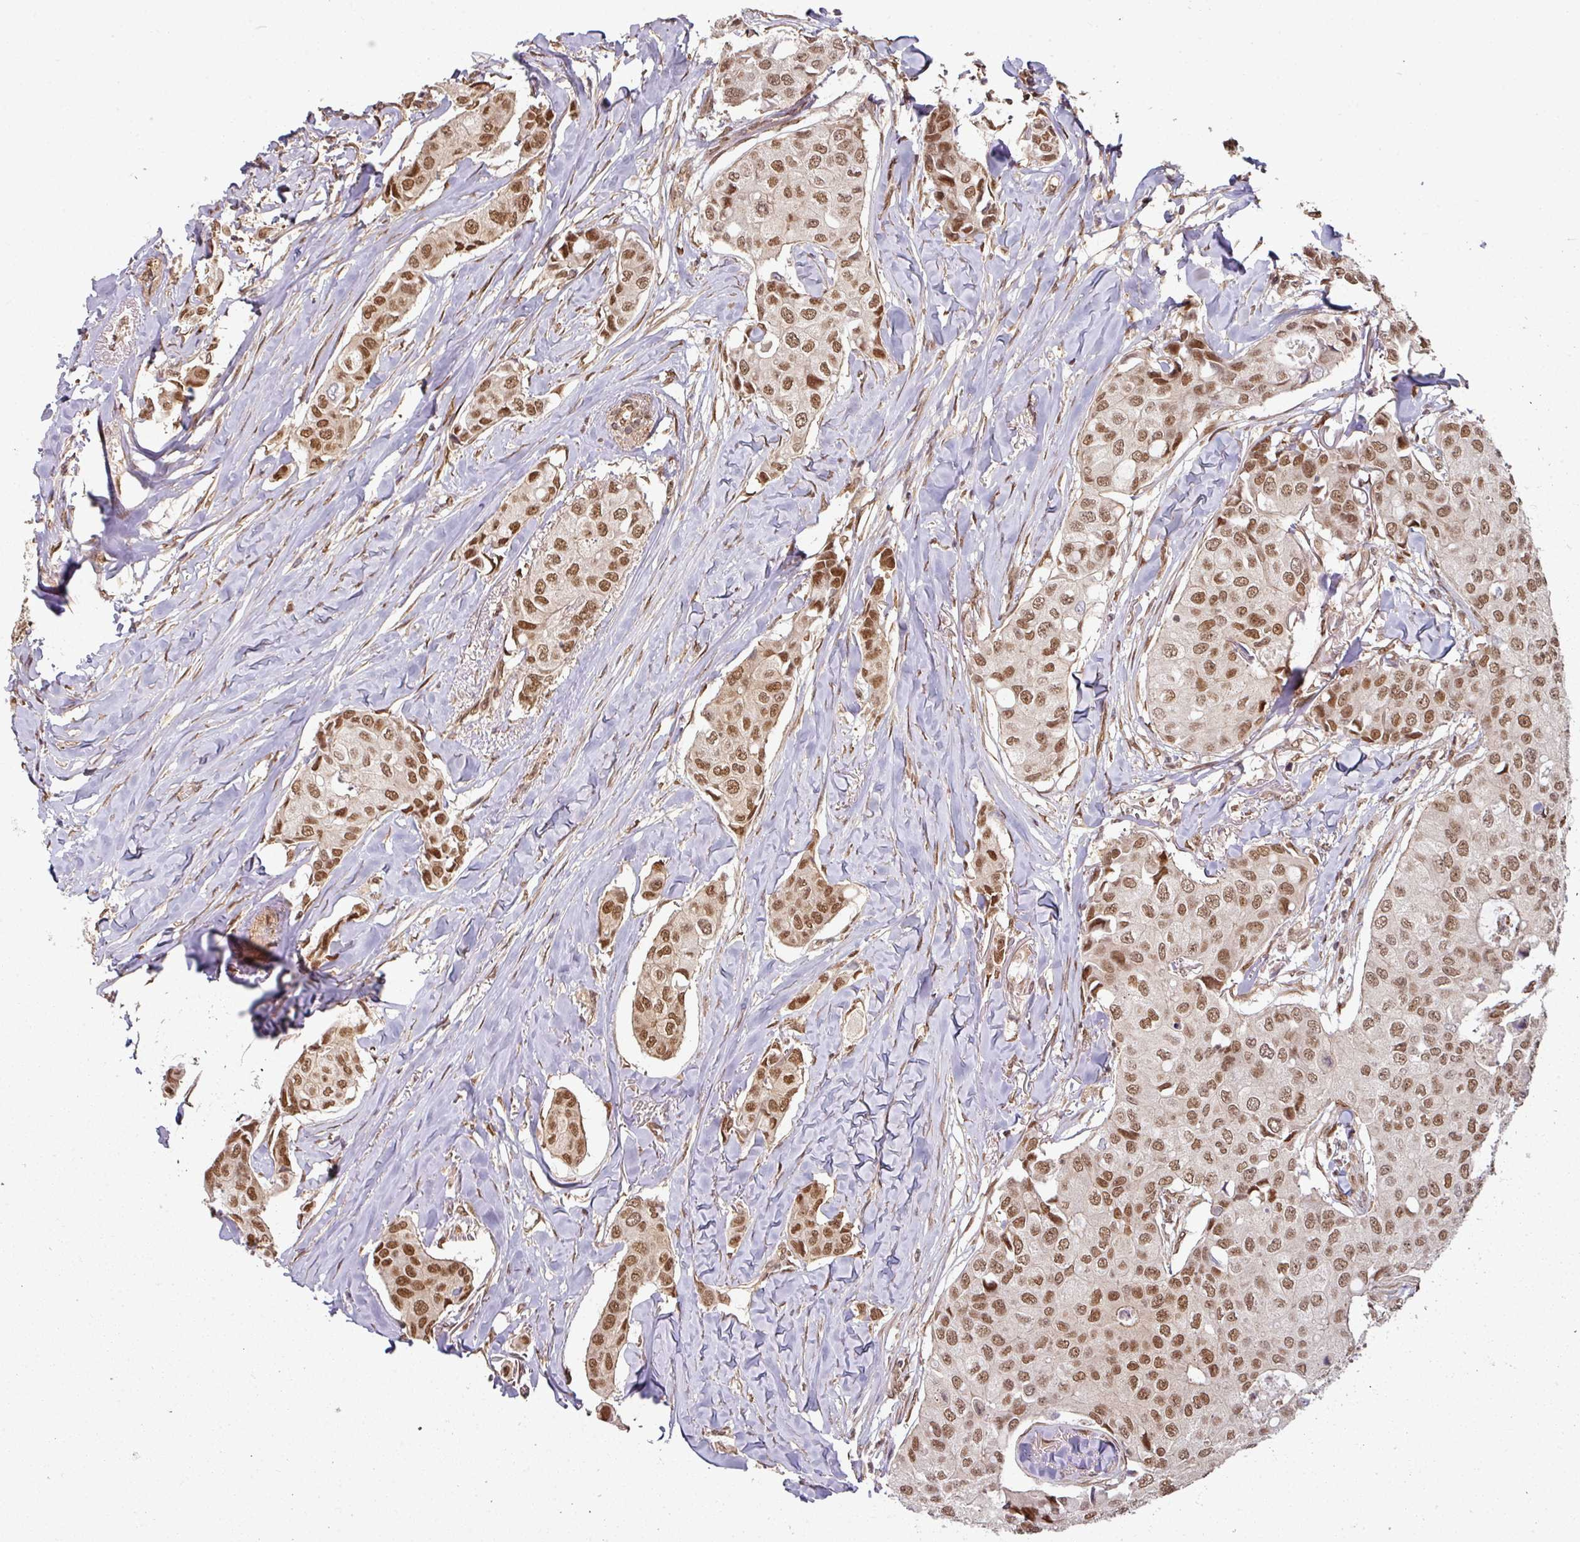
{"staining": {"intensity": "moderate", "quantity": ">75%", "location": "nuclear"}, "tissue": "breast cancer", "cell_type": "Tumor cells", "image_type": "cancer", "snomed": [{"axis": "morphology", "description": "Duct carcinoma"}, {"axis": "topography", "description": "Breast"}], "caption": "Immunohistochemistry of infiltrating ductal carcinoma (breast) reveals medium levels of moderate nuclear staining in approximately >75% of tumor cells. Immunohistochemistry stains the protein of interest in brown and the nuclei are stained blue.", "gene": "SIK3", "patient": {"sex": "female", "age": 80}}